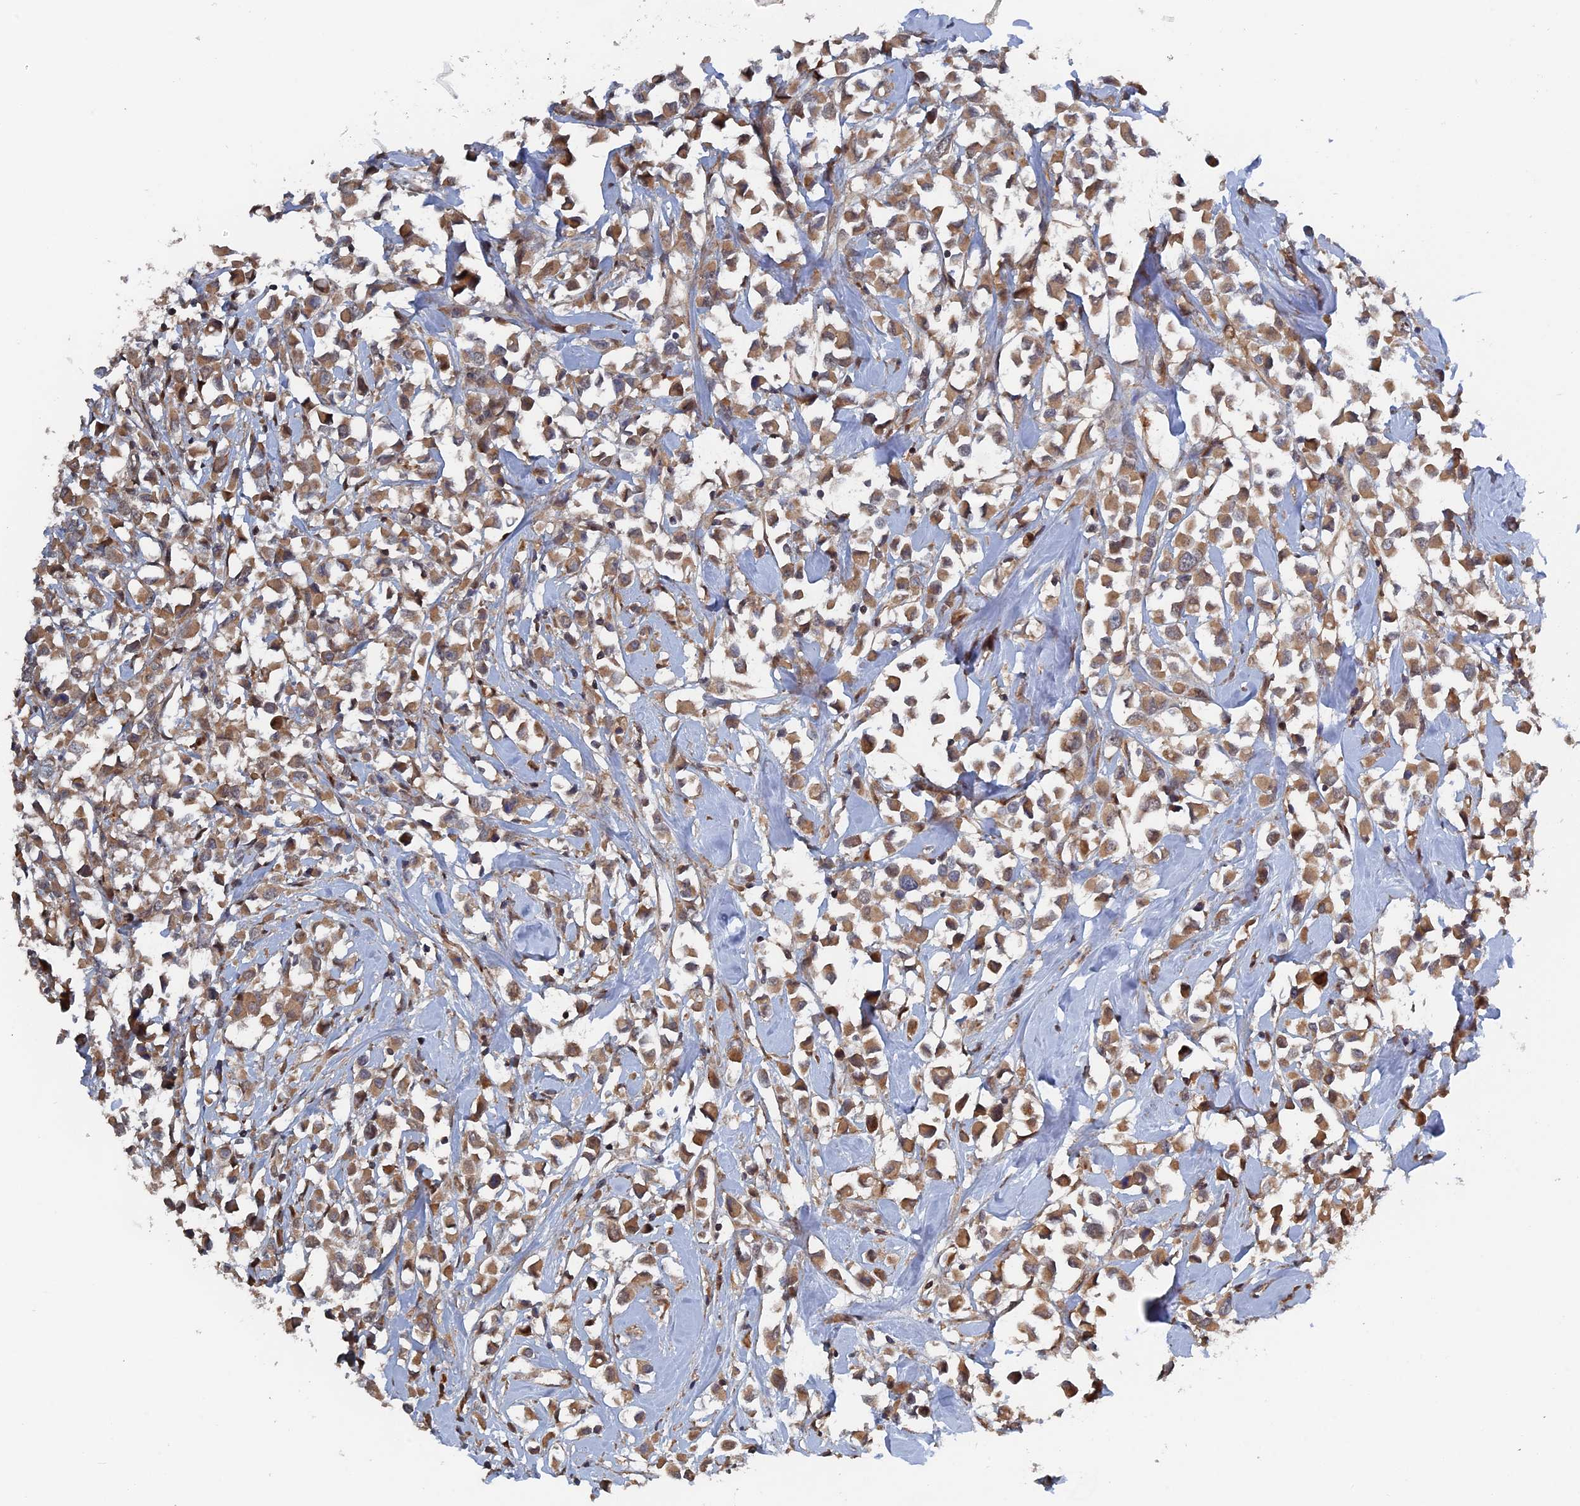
{"staining": {"intensity": "moderate", "quantity": ">75%", "location": "cytoplasmic/membranous"}, "tissue": "breast cancer", "cell_type": "Tumor cells", "image_type": "cancer", "snomed": [{"axis": "morphology", "description": "Duct carcinoma"}, {"axis": "topography", "description": "Breast"}], "caption": "Protein staining demonstrates moderate cytoplasmic/membranous staining in approximately >75% of tumor cells in breast intraductal carcinoma.", "gene": "ELOVL6", "patient": {"sex": "female", "age": 61}}